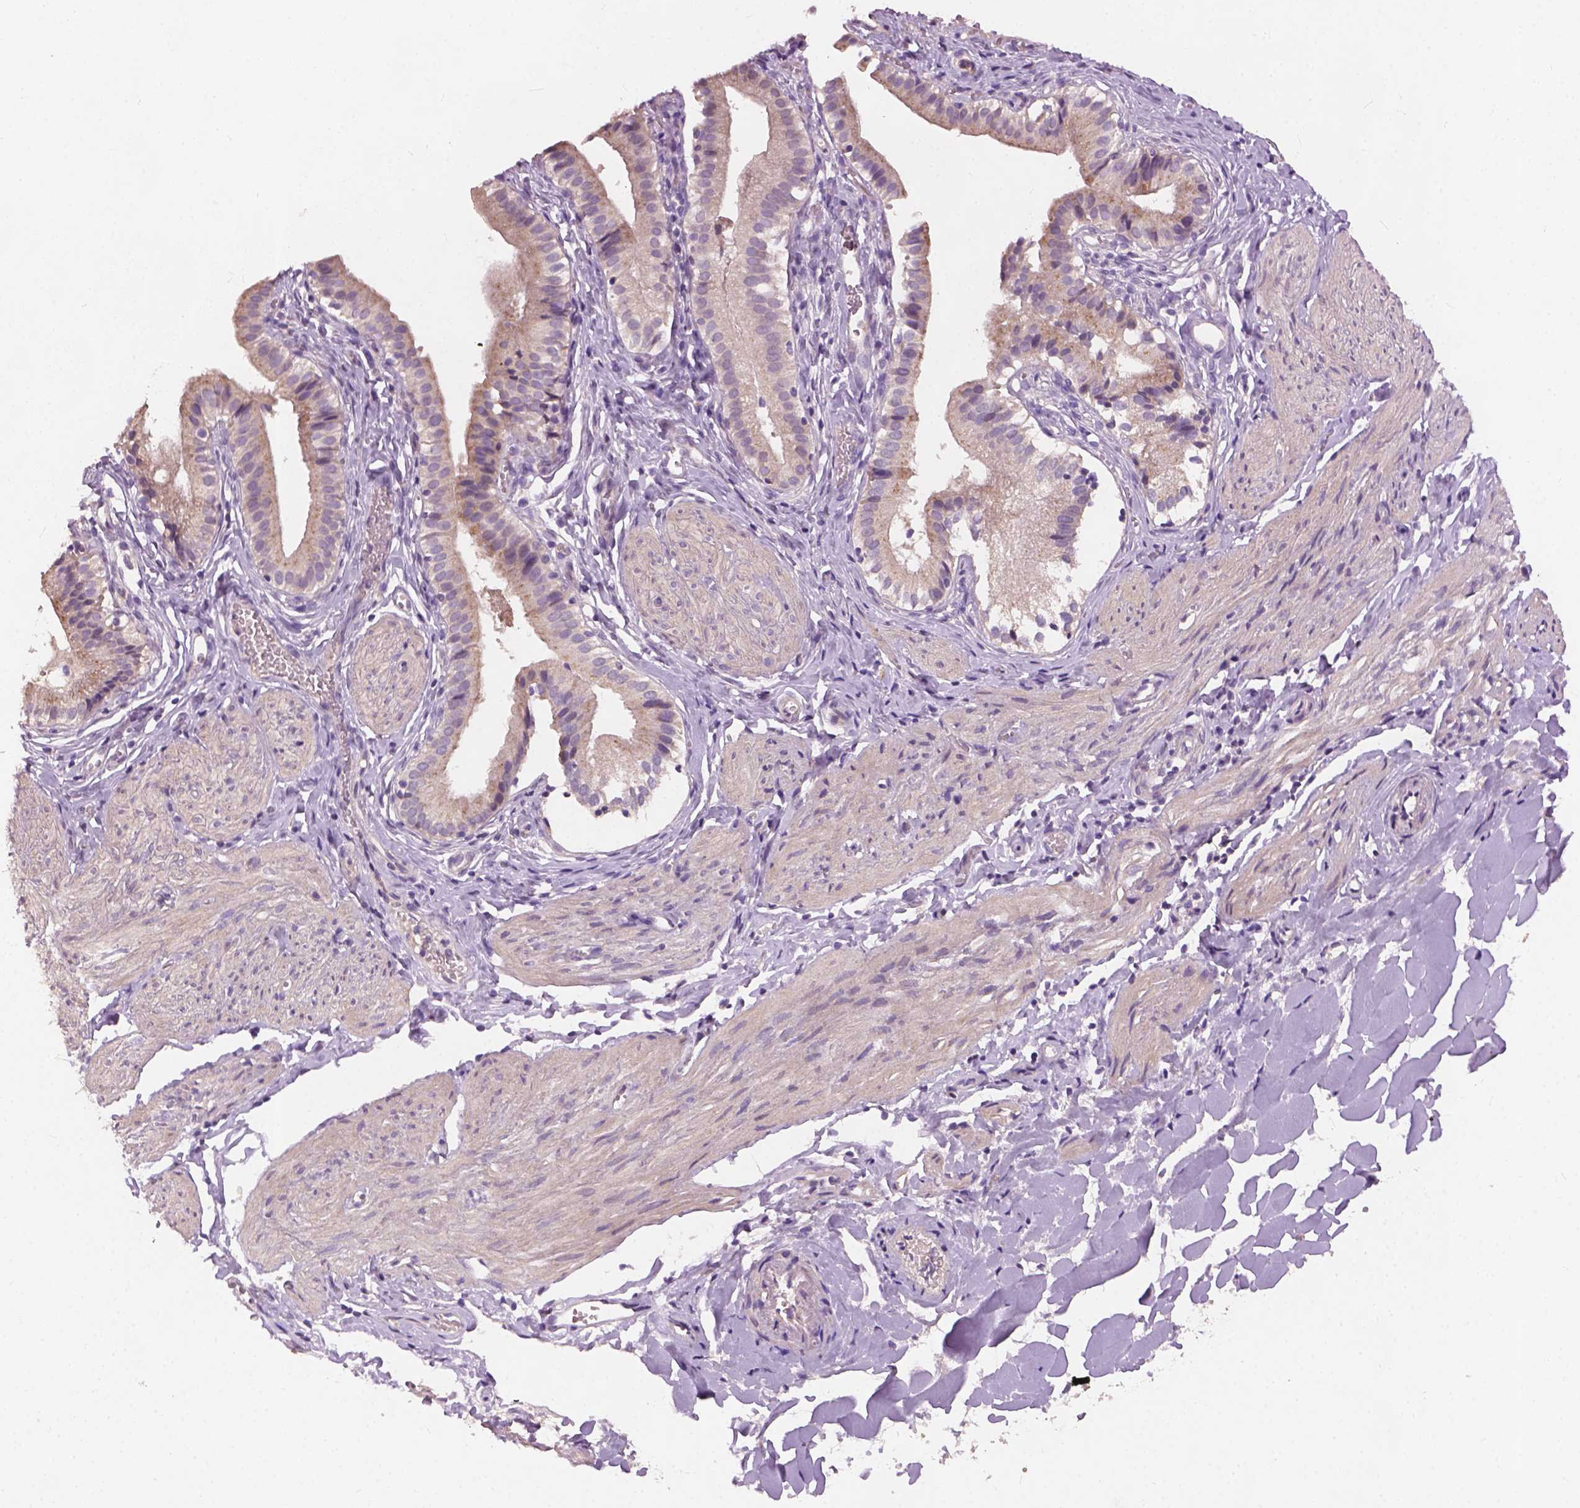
{"staining": {"intensity": "weak", "quantity": "25%-75%", "location": "cytoplasmic/membranous"}, "tissue": "gallbladder", "cell_type": "Glandular cells", "image_type": "normal", "snomed": [{"axis": "morphology", "description": "Normal tissue, NOS"}, {"axis": "topography", "description": "Gallbladder"}], "caption": "Protein staining reveals weak cytoplasmic/membranous staining in approximately 25%-75% of glandular cells in benign gallbladder.", "gene": "KRT17", "patient": {"sex": "female", "age": 47}}